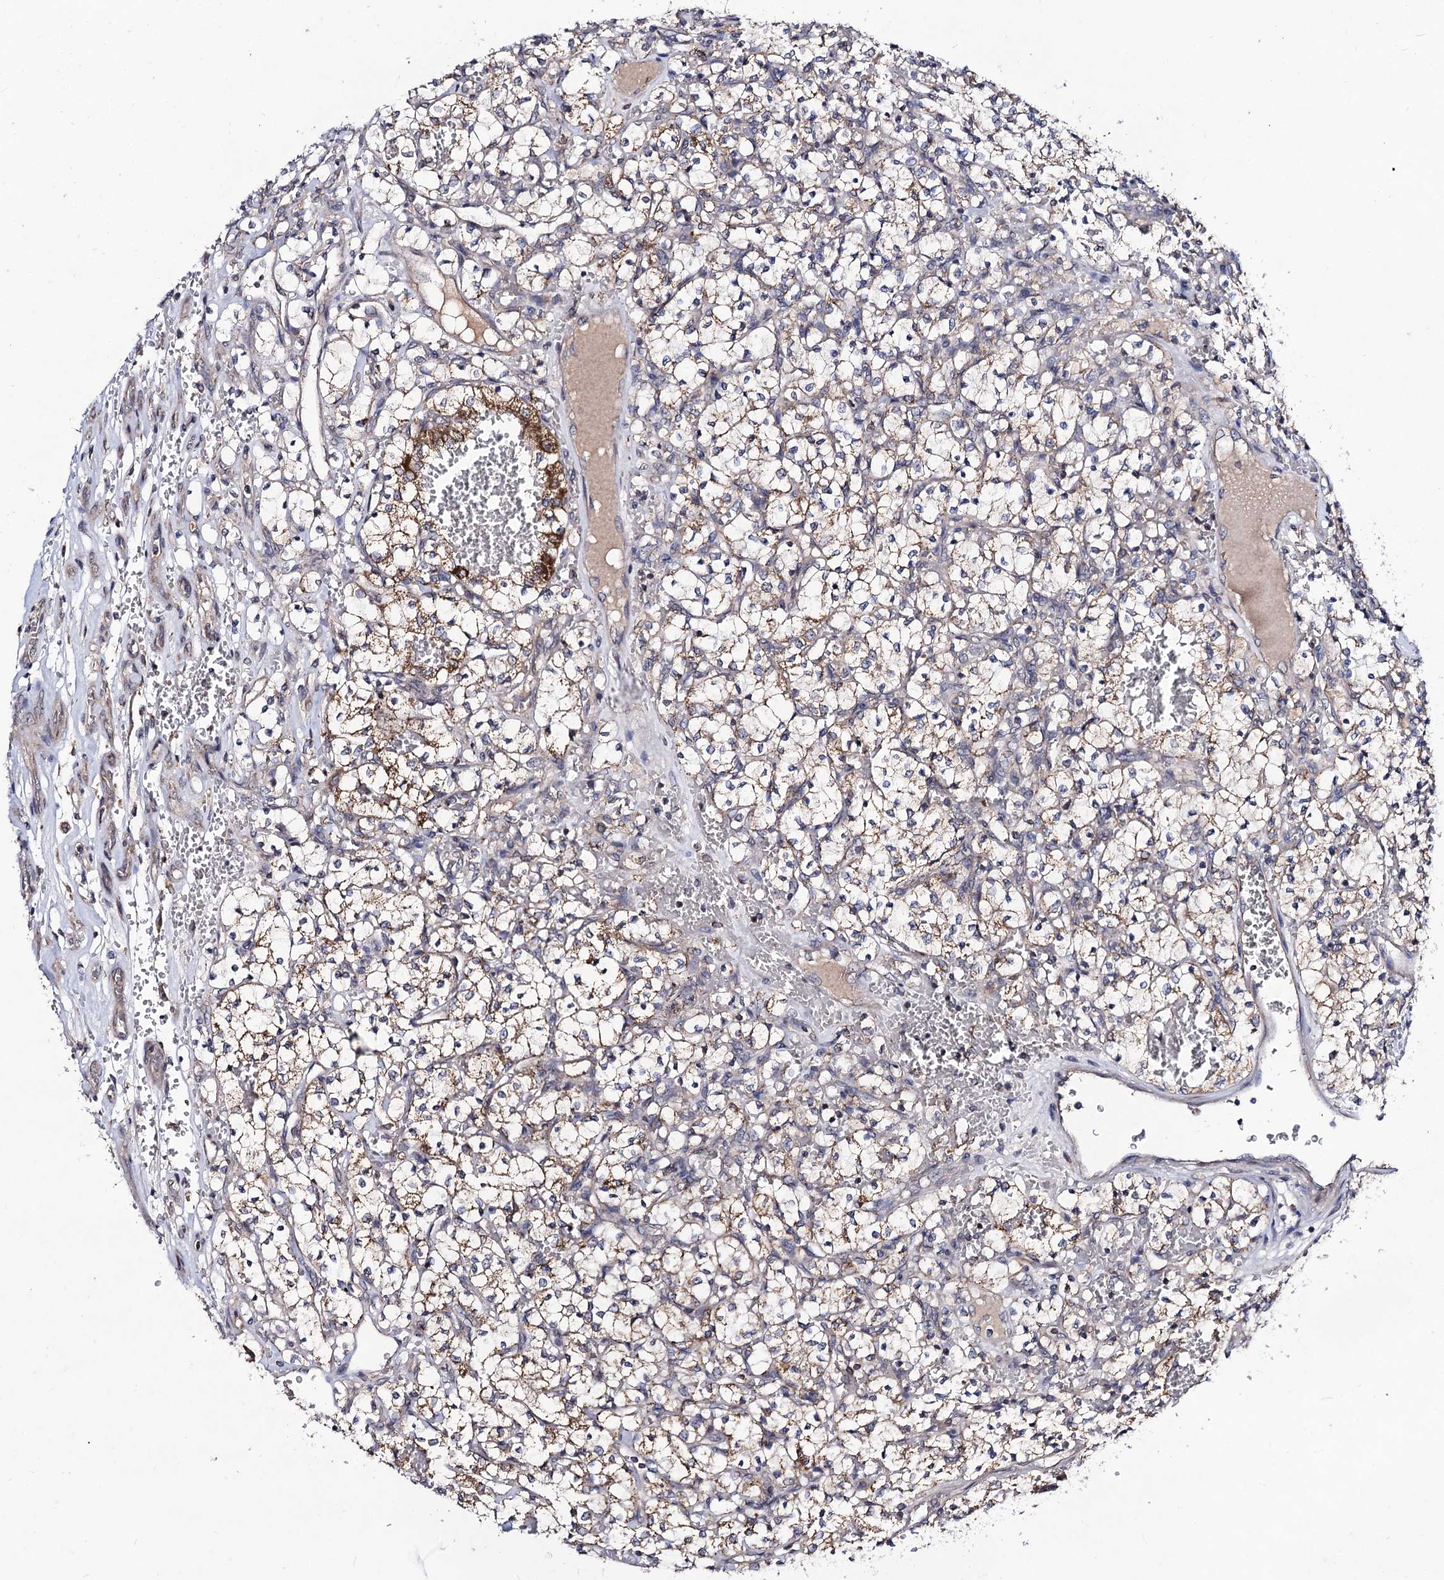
{"staining": {"intensity": "moderate", "quantity": "<25%", "location": "cytoplasmic/membranous"}, "tissue": "renal cancer", "cell_type": "Tumor cells", "image_type": "cancer", "snomed": [{"axis": "morphology", "description": "Adenocarcinoma, NOS"}, {"axis": "topography", "description": "Kidney"}], "caption": "Brown immunohistochemical staining in renal cancer demonstrates moderate cytoplasmic/membranous staining in approximately <25% of tumor cells.", "gene": "VPS37D", "patient": {"sex": "female", "age": 69}}